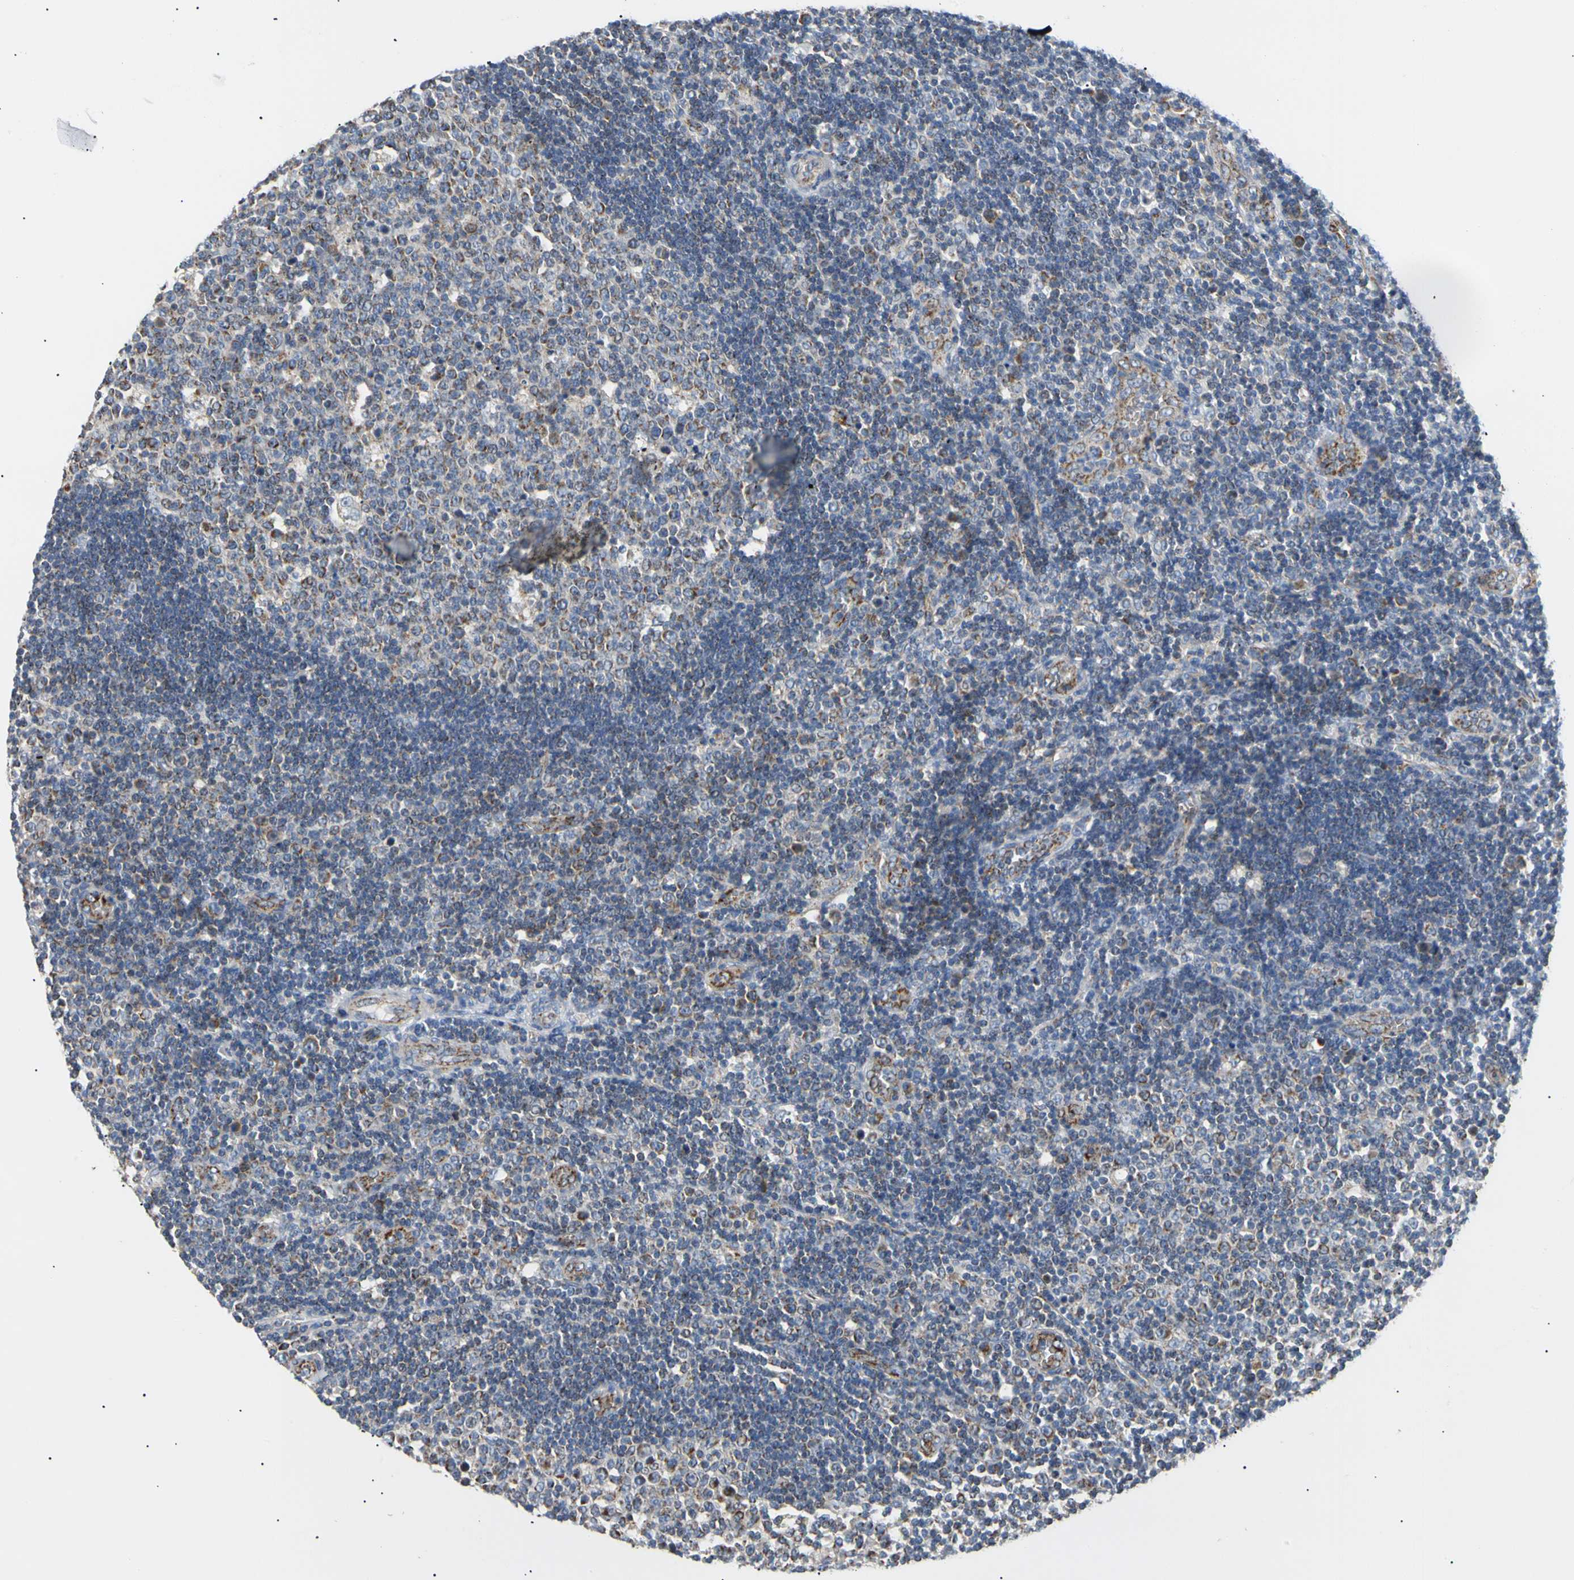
{"staining": {"intensity": "strong", "quantity": "<25%", "location": "cytoplasmic/membranous"}, "tissue": "lymph node", "cell_type": "Germinal center cells", "image_type": "normal", "snomed": [{"axis": "morphology", "description": "Normal tissue, NOS"}, {"axis": "topography", "description": "Lymph node"}, {"axis": "topography", "description": "Salivary gland"}], "caption": "Lymph node stained with DAB (3,3'-diaminobenzidine) immunohistochemistry reveals medium levels of strong cytoplasmic/membranous expression in about <25% of germinal center cells.", "gene": "ACAT1", "patient": {"sex": "male", "age": 8}}